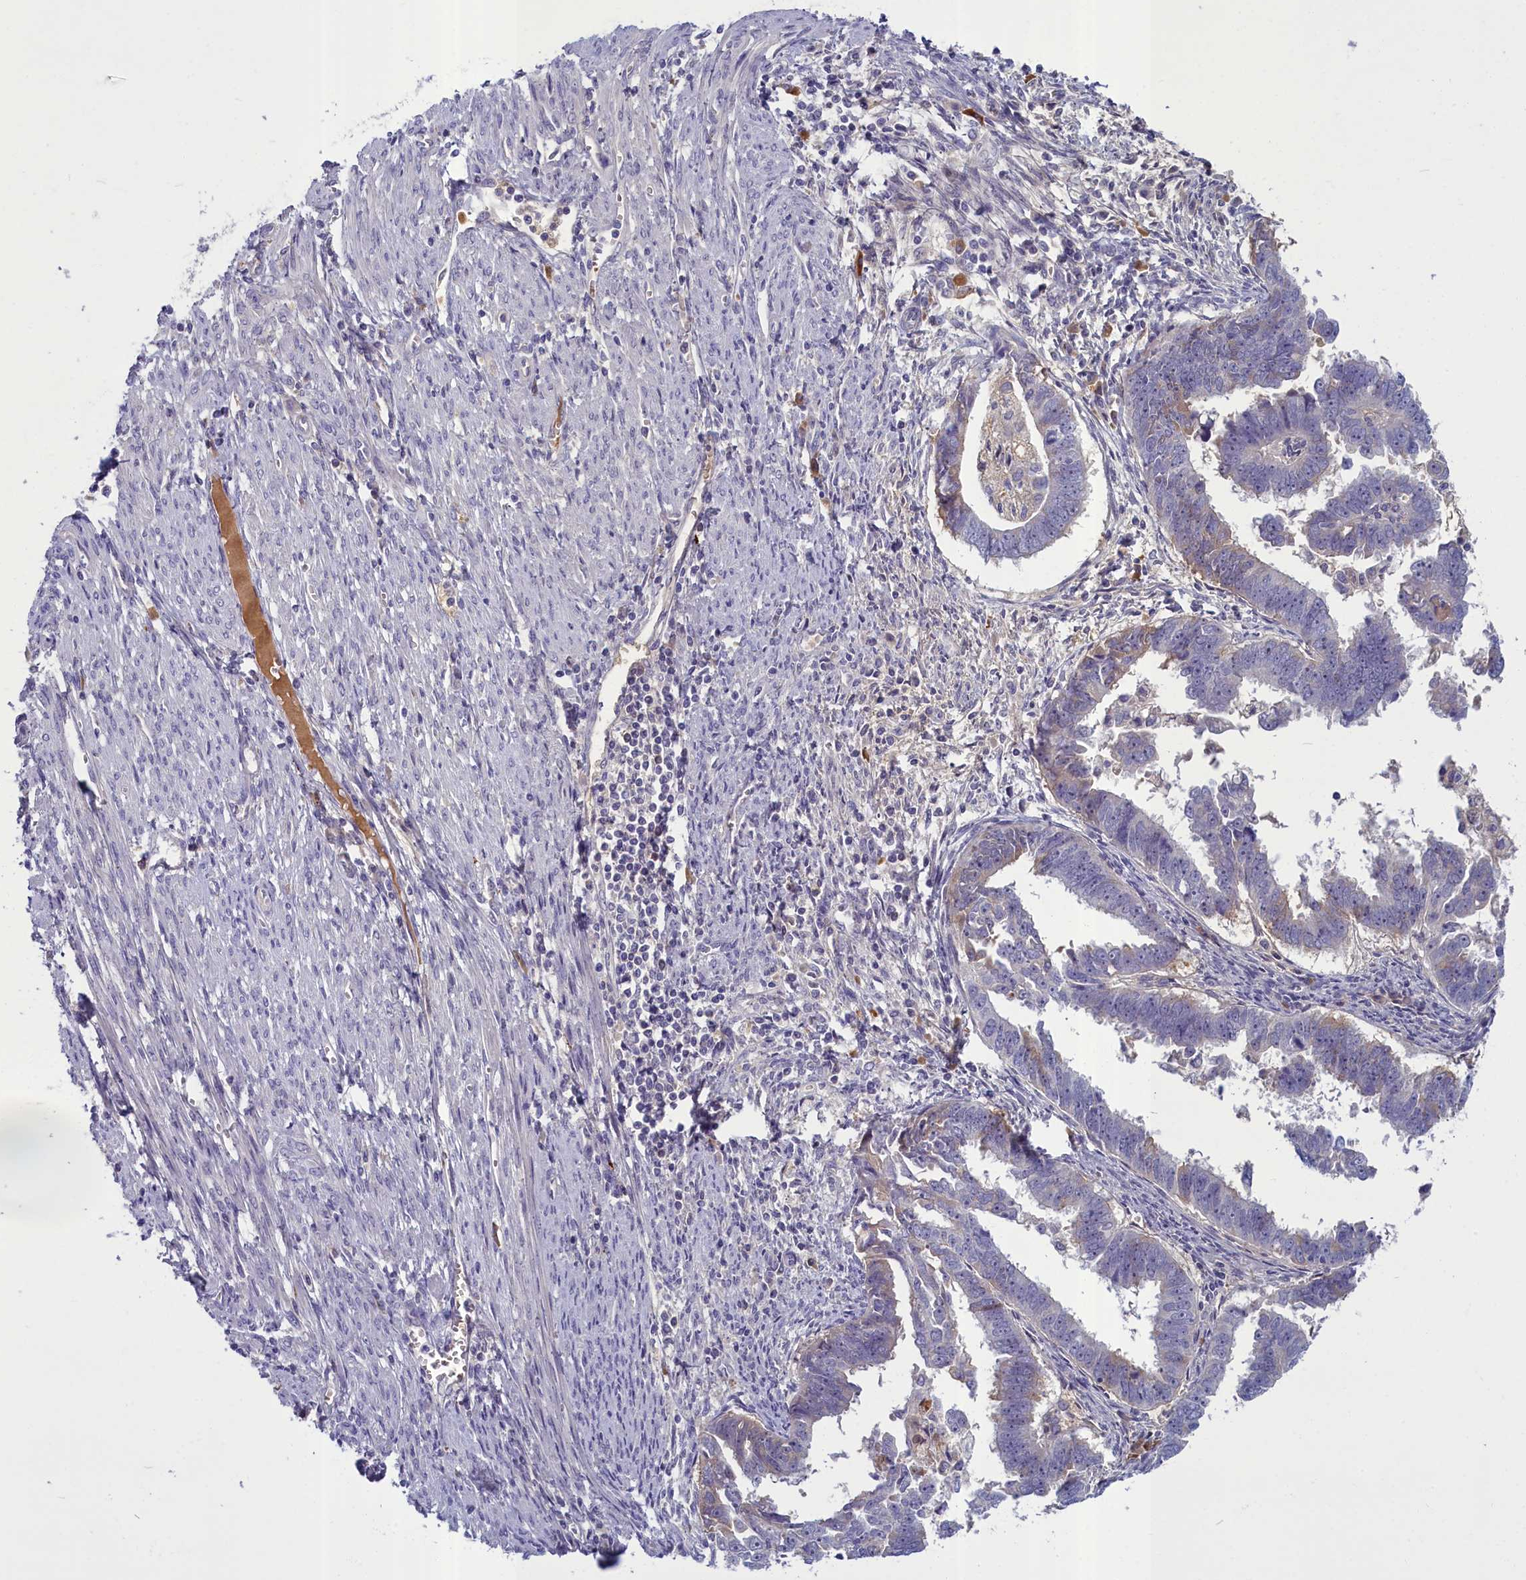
{"staining": {"intensity": "weak", "quantity": "<25%", "location": "cytoplasmic/membranous"}, "tissue": "endometrial cancer", "cell_type": "Tumor cells", "image_type": "cancer", "snomed": [{"axis": "morphology", "description": "Adenocarcinoma, NOS"}, {"axis": "topography", "description": "Endometrium"}], "caption": "Image shows no significant protein expression in tumor cells of endometrial cancer.", "gene": "SV2C", "patient": {"sex": "female", "age": 75}}